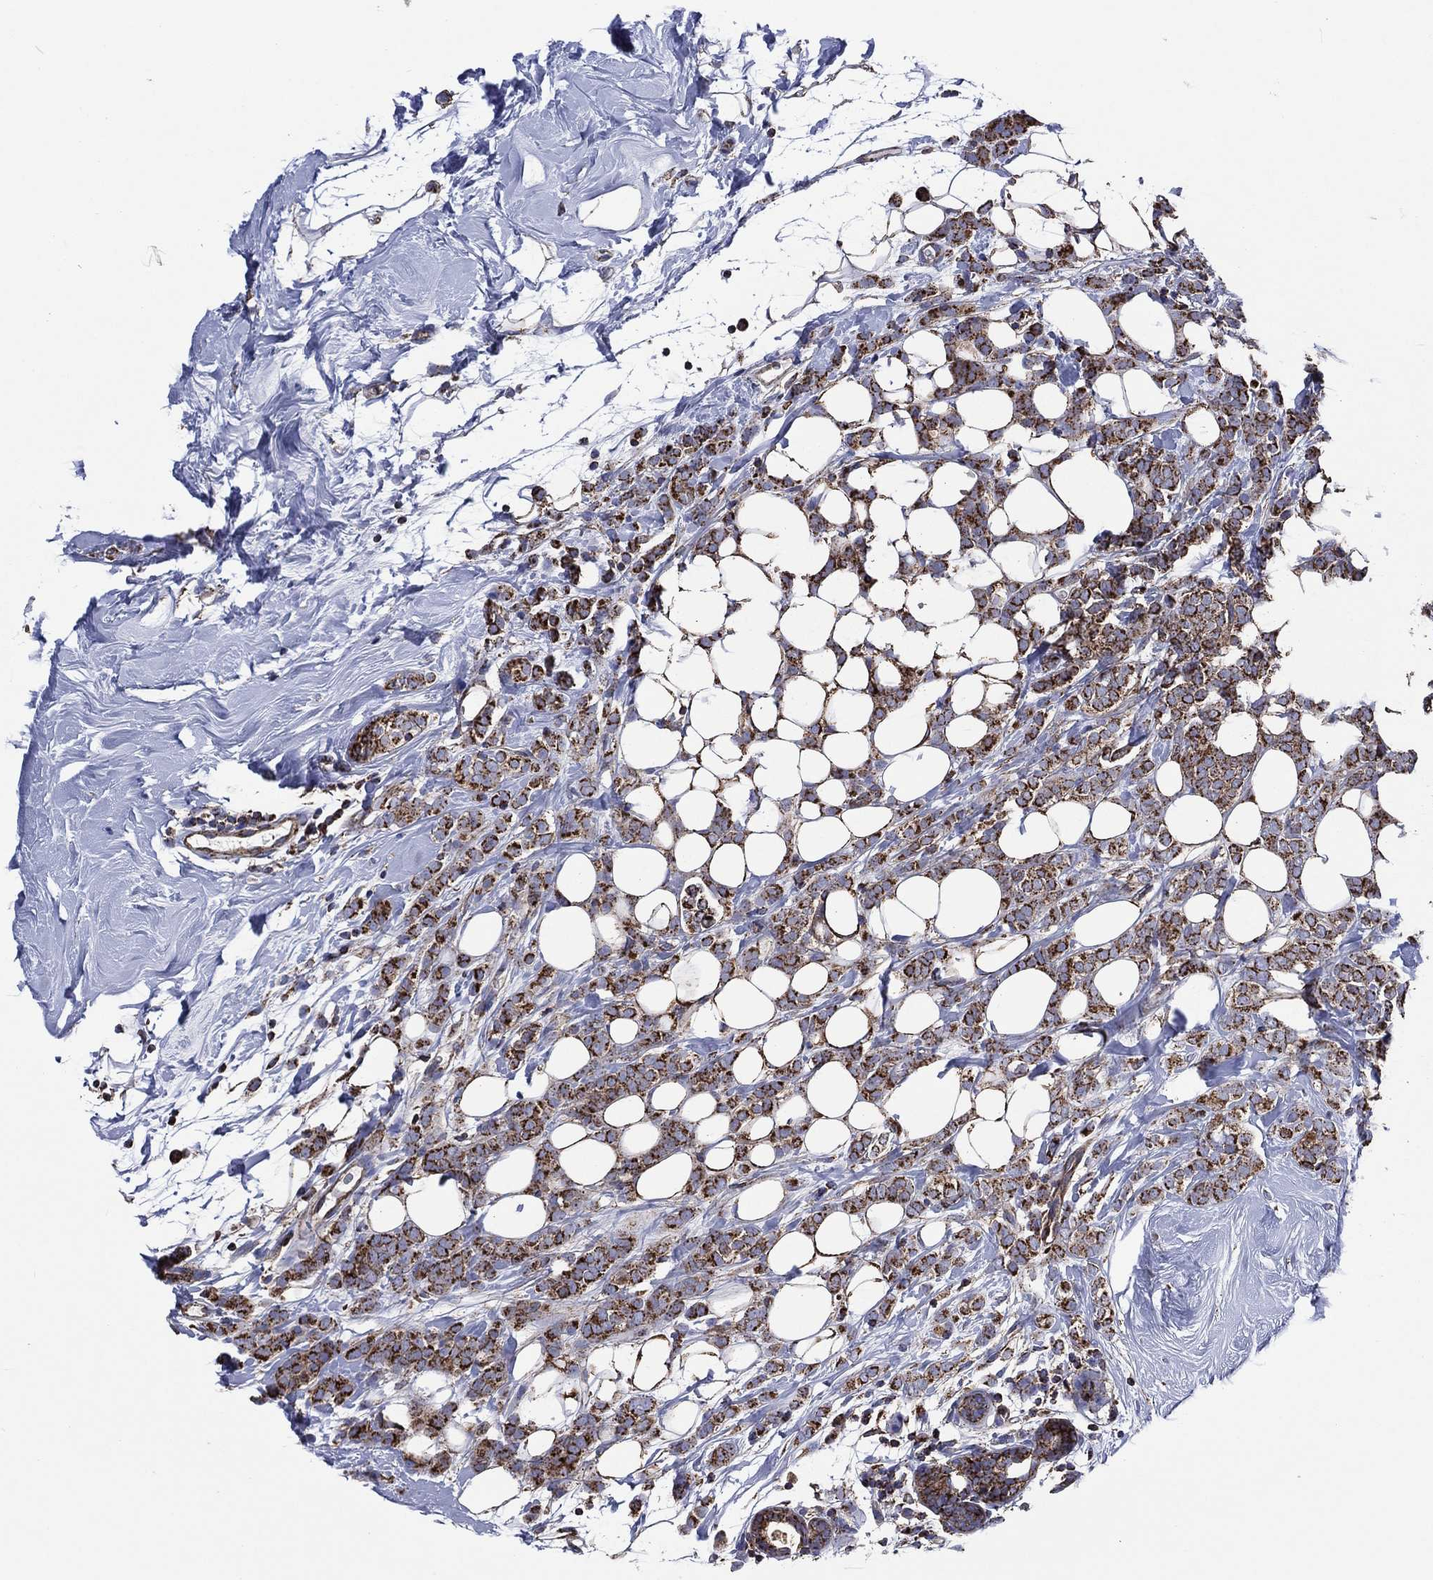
{"staining": {"intensity": "strong", "quantity": ">75%", "location": "cytoplasmic/membranous"}, "tissue": "breast cancer", "cell_type": "Tumor cells", "image_type": "cancer", "snomed": [{"axis": "morphology", "description": "Lobular carcinoma"}, {"axis": "topography", "description": "Breast"}], "caption": "Protein staining shows strong cytoplasmic/membranous staining in about >75% of tumor cells in lobular carcinoma (breast). (DAB IHC with brightfield microscopy, high magnification).", "gene": "ANKRD37", "patient": {"sex": "female", "age": 49}}